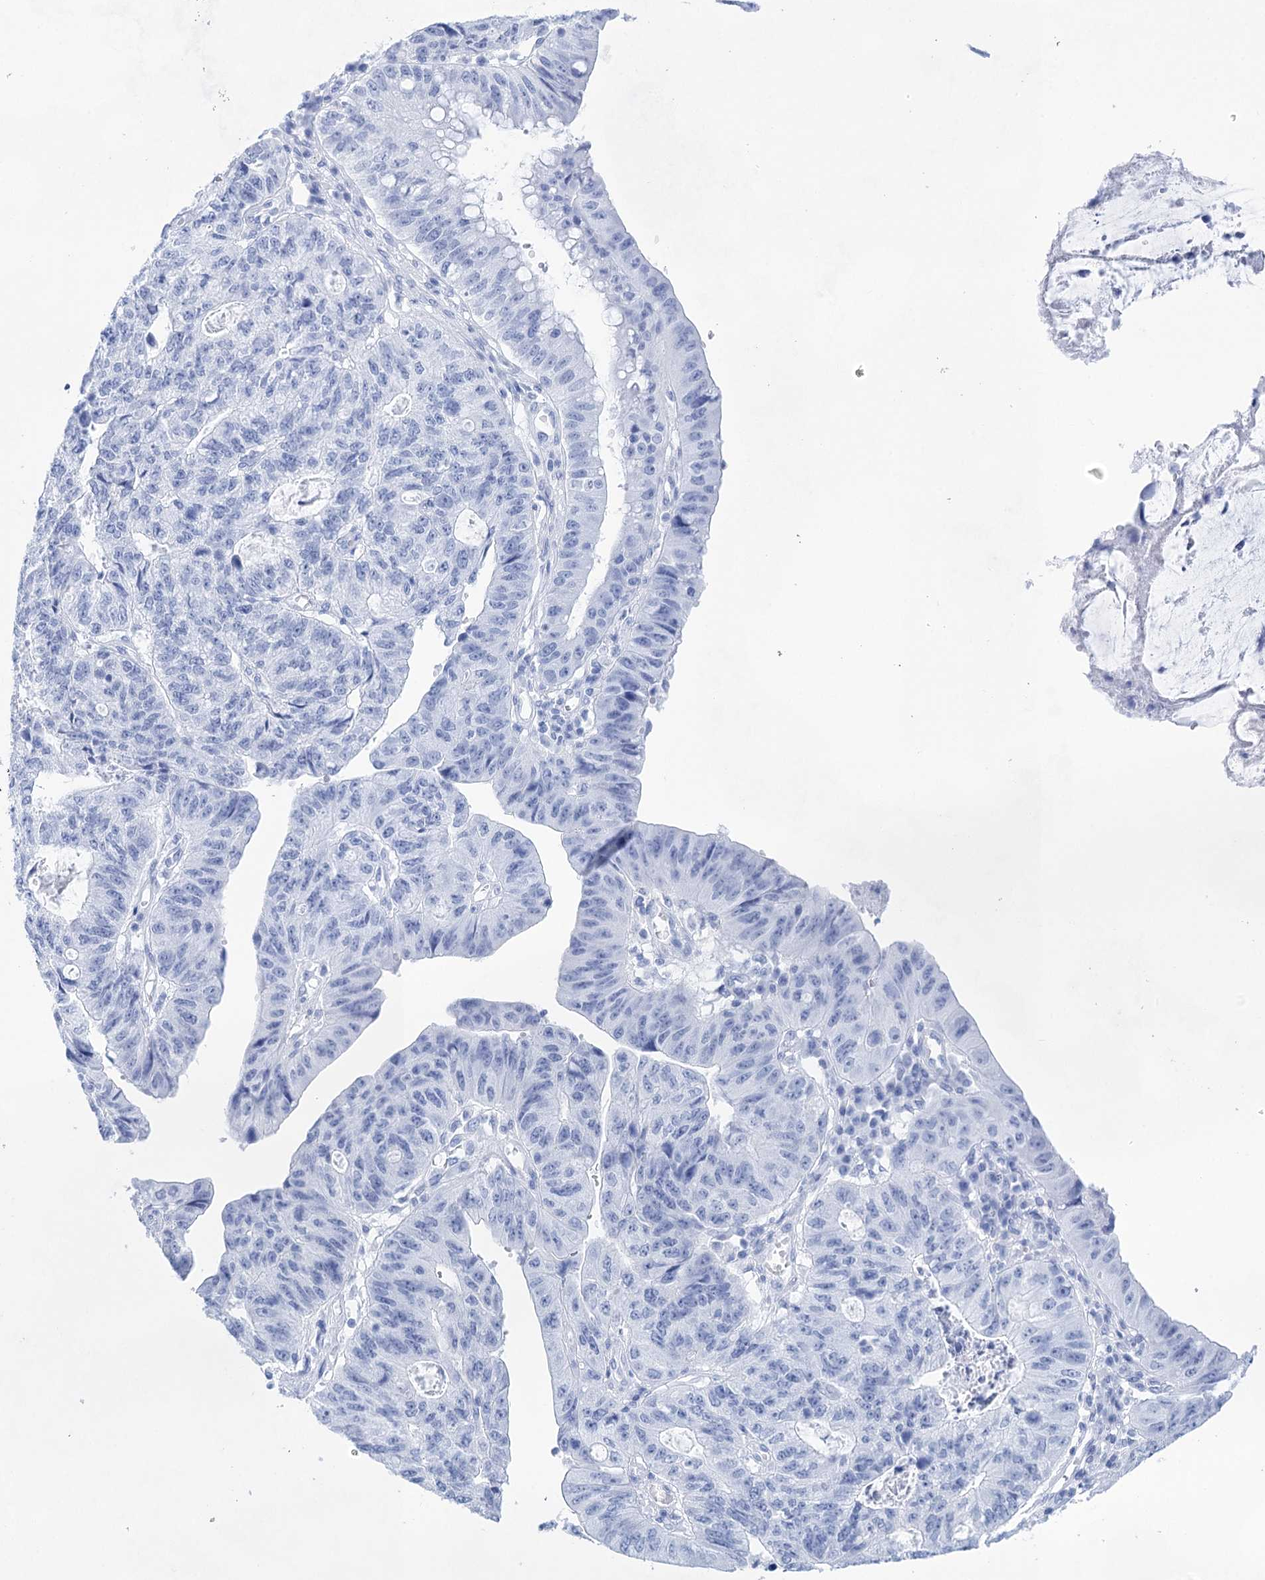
{"staining": {"intensity": "negative", "quantity": "none", "location": "none"}, "tissue": "stomach cancer", "cell_type": "Tumor cells", "image_type": "cancer", "snomed": [{"axis": "morphology", "description": "Adenocarcinoma, NOS"}, {"axis": "topography", "description": "Stomach"}], "caption": "There is no significant staining in tumor cells of adenocarcinoma (stomach).", "gene": "LALBA", "patient": {"sex": "male", "age": 59}}